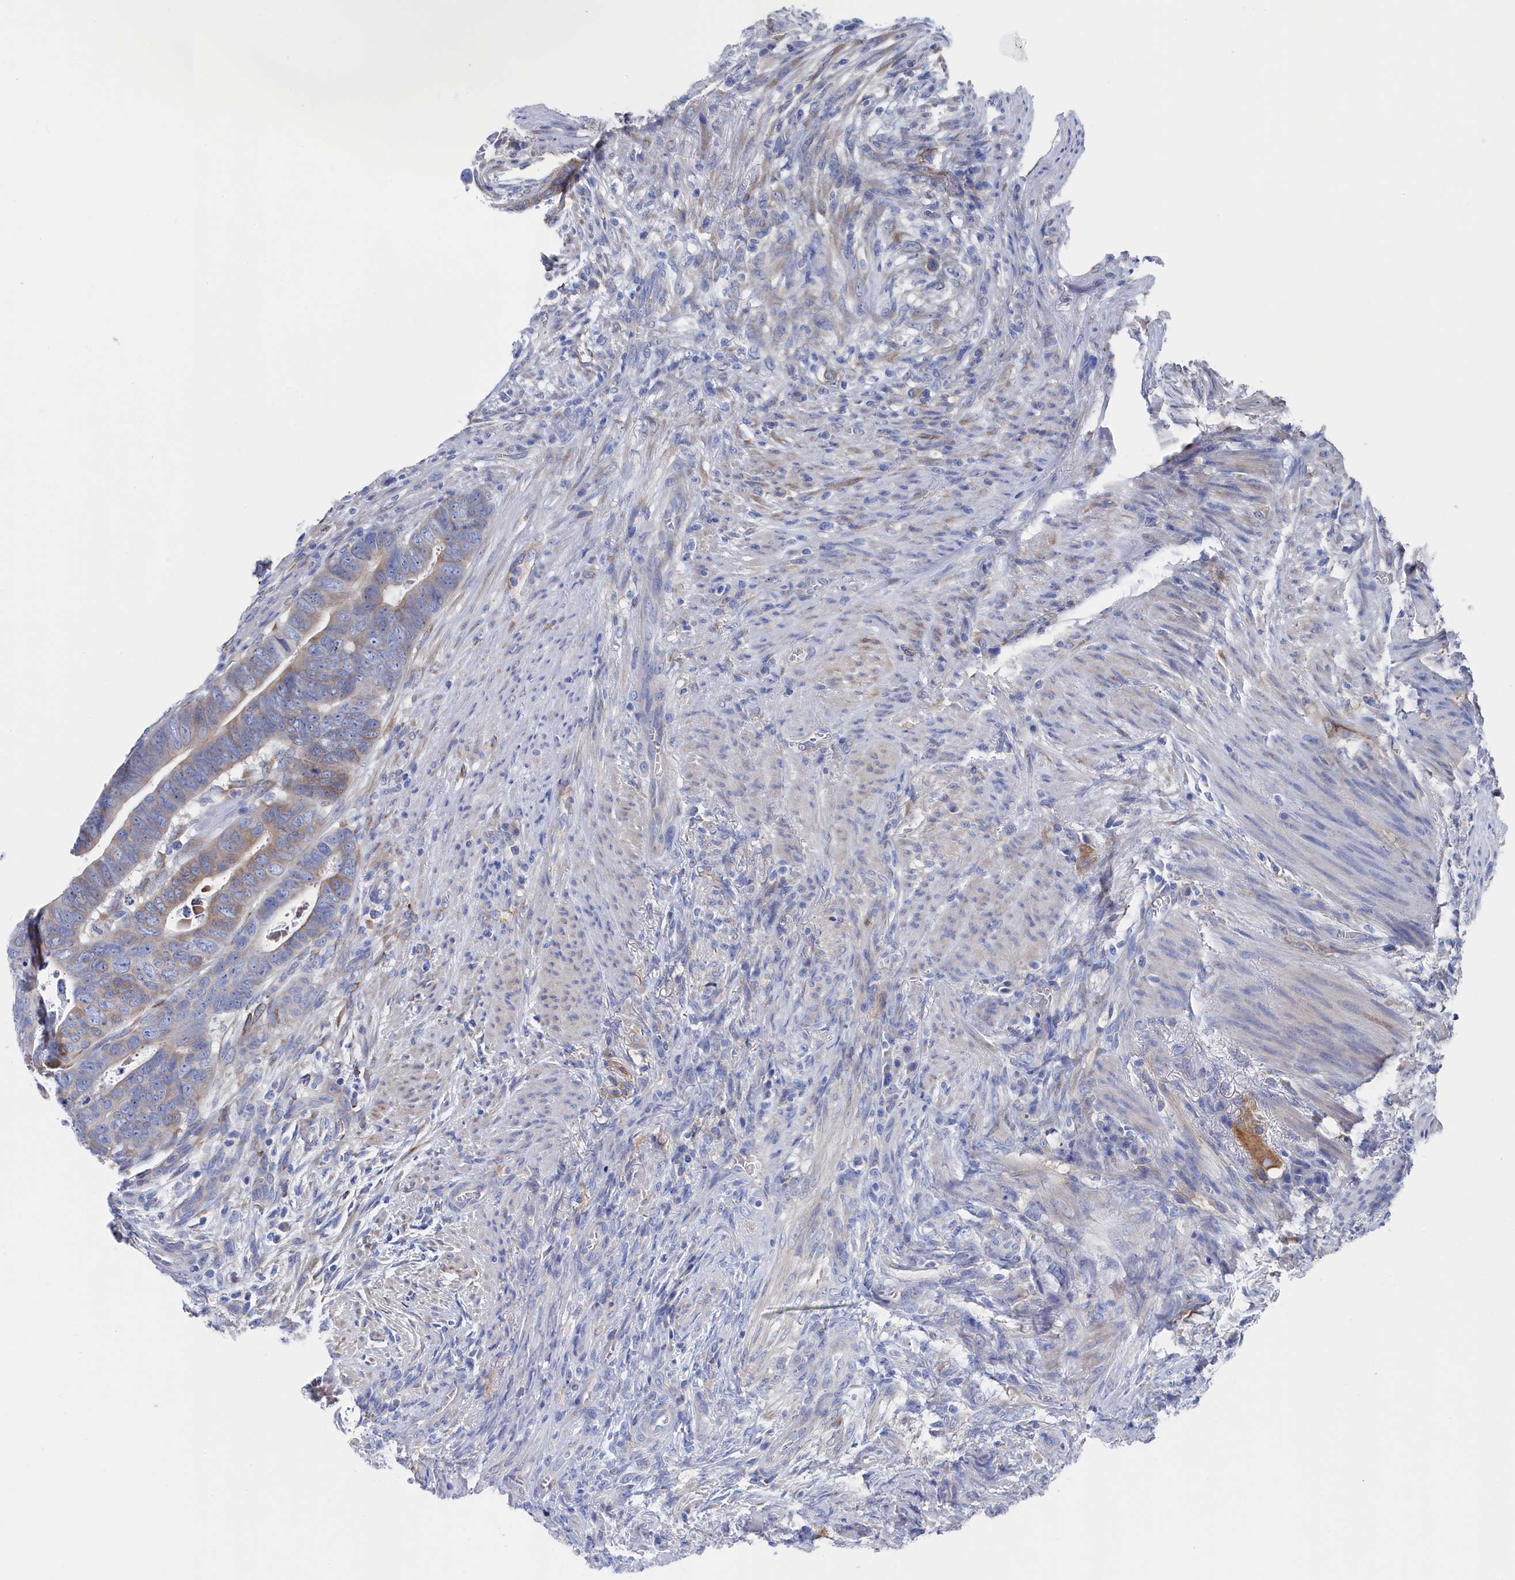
{"staining": {"intensity": "weak", "quantity": "25%-75%", "location": "cytoplasmic/membranous"}, "tissue": "colorectal cancer", "cell_type": "Tumor cells", "image_type": "cancer", "snomed": [{"axis": "morphology", "description": "Adenocarcinoma, NOS"}, {"axis": "topography", "description": "Rectum"}], "caption": "Immunohistochemical staining of colorectal cancer demonstrates low levels of weak cytoplasmic/membranous expression in about 25%-75% of tumor cells.", "gene": "TMOD2", "patient": {"sex": "female", "age": 78}}